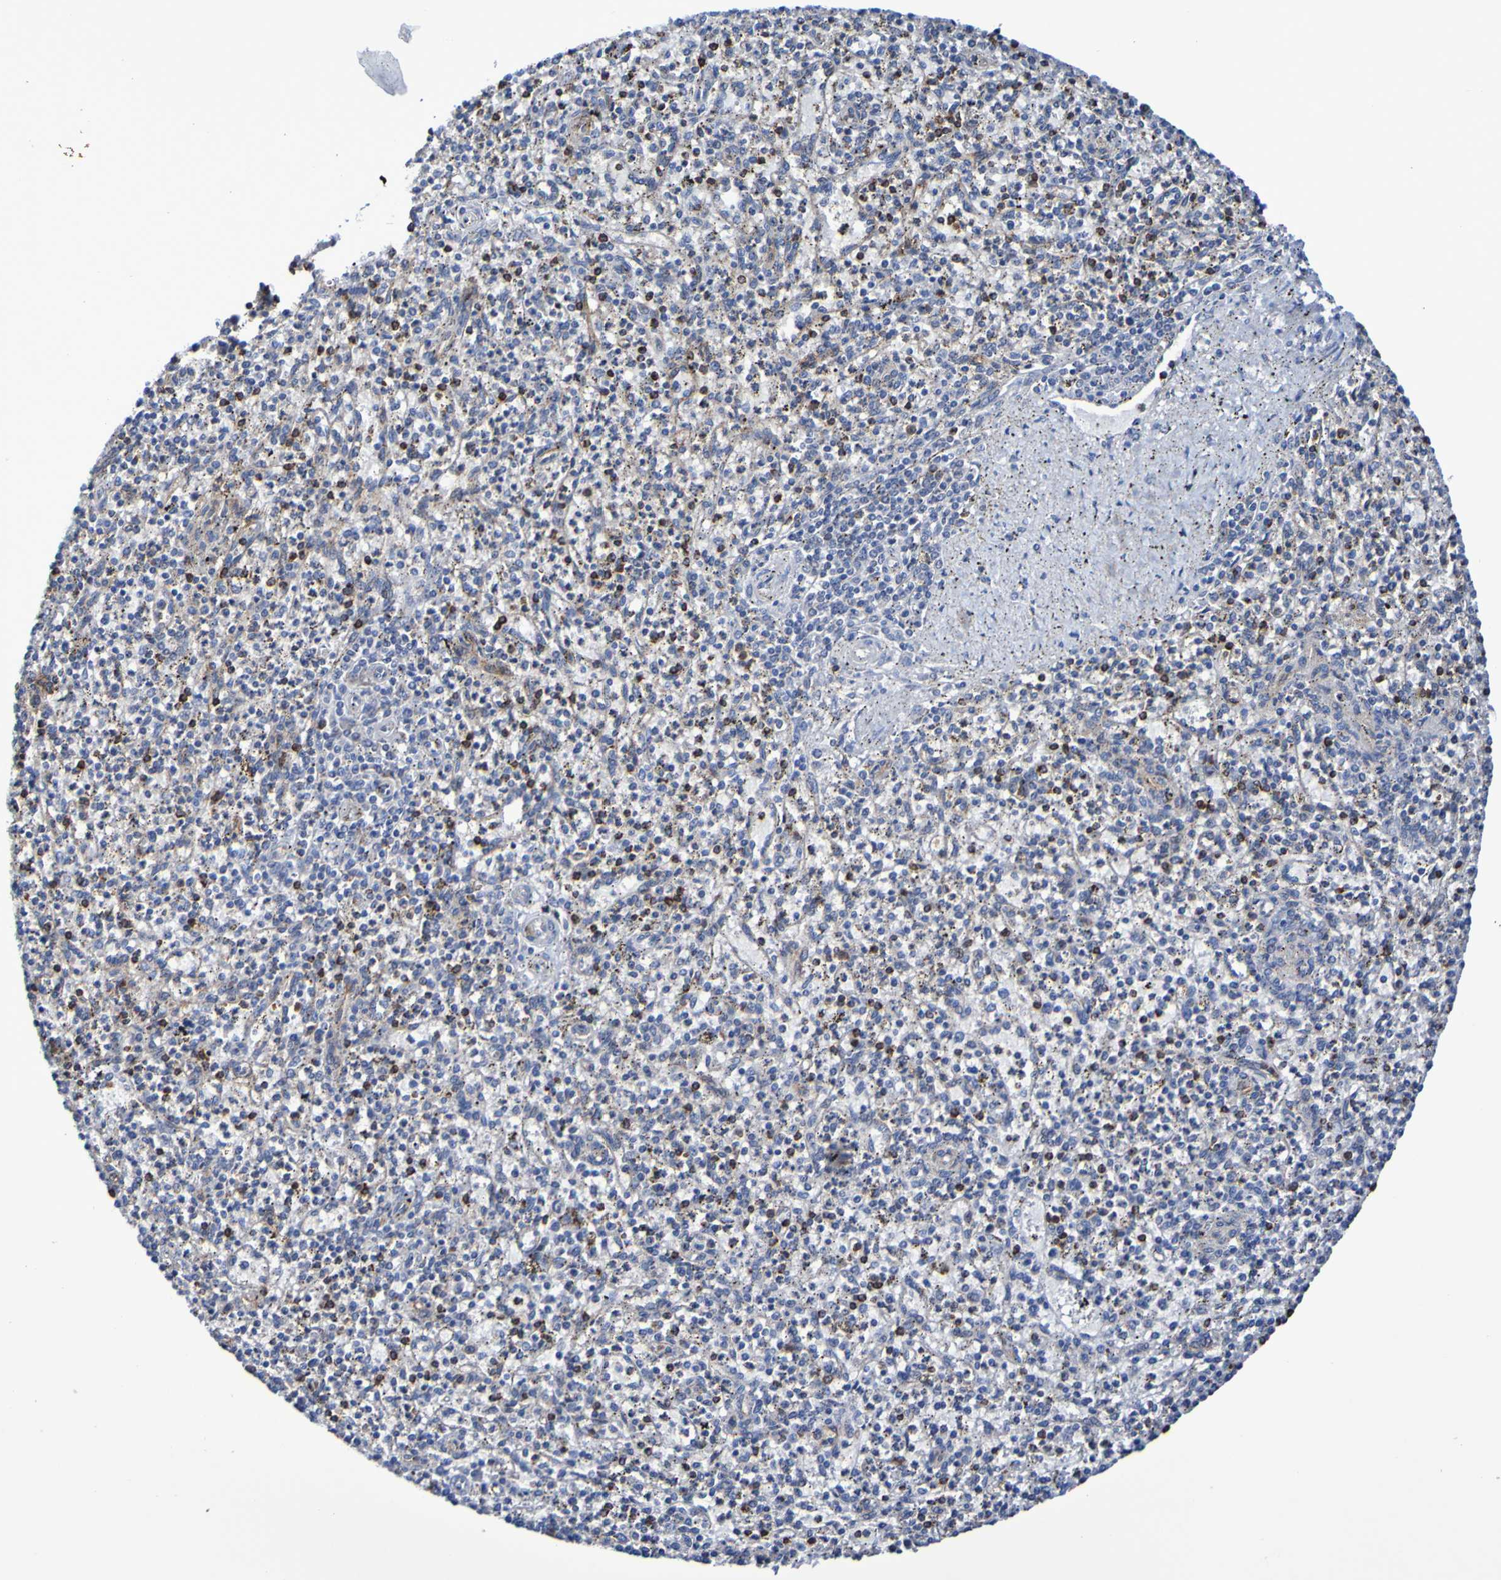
{"staining": {"intensity": "moderate", "quantity": "<25%", "location": "cytoplasmic/membranous"}, "tissue": "spleen", "cell_type": "Cells in red pulp", "image_type": "normal", "snomed": [{"axis": "morphology", "description": "Normal tissue, NOS"}, {"axis": "topography", "description": "Spleen"}], "caption": "Immunohistochemical staining of normal human spleen demonstrates <25% levels of moderate cytoplasmic/membranous protein expression in about <25% of cells in red pulp. The staining was performed using DAB (3,3'-diaminobenzidine) to visualize the protein expression in brown, while the nuclei were stained in blue with hematoxylin (Magnification: 20x).", "gene": "GJB1", "patient": {"sex": "male", "age": 72}}